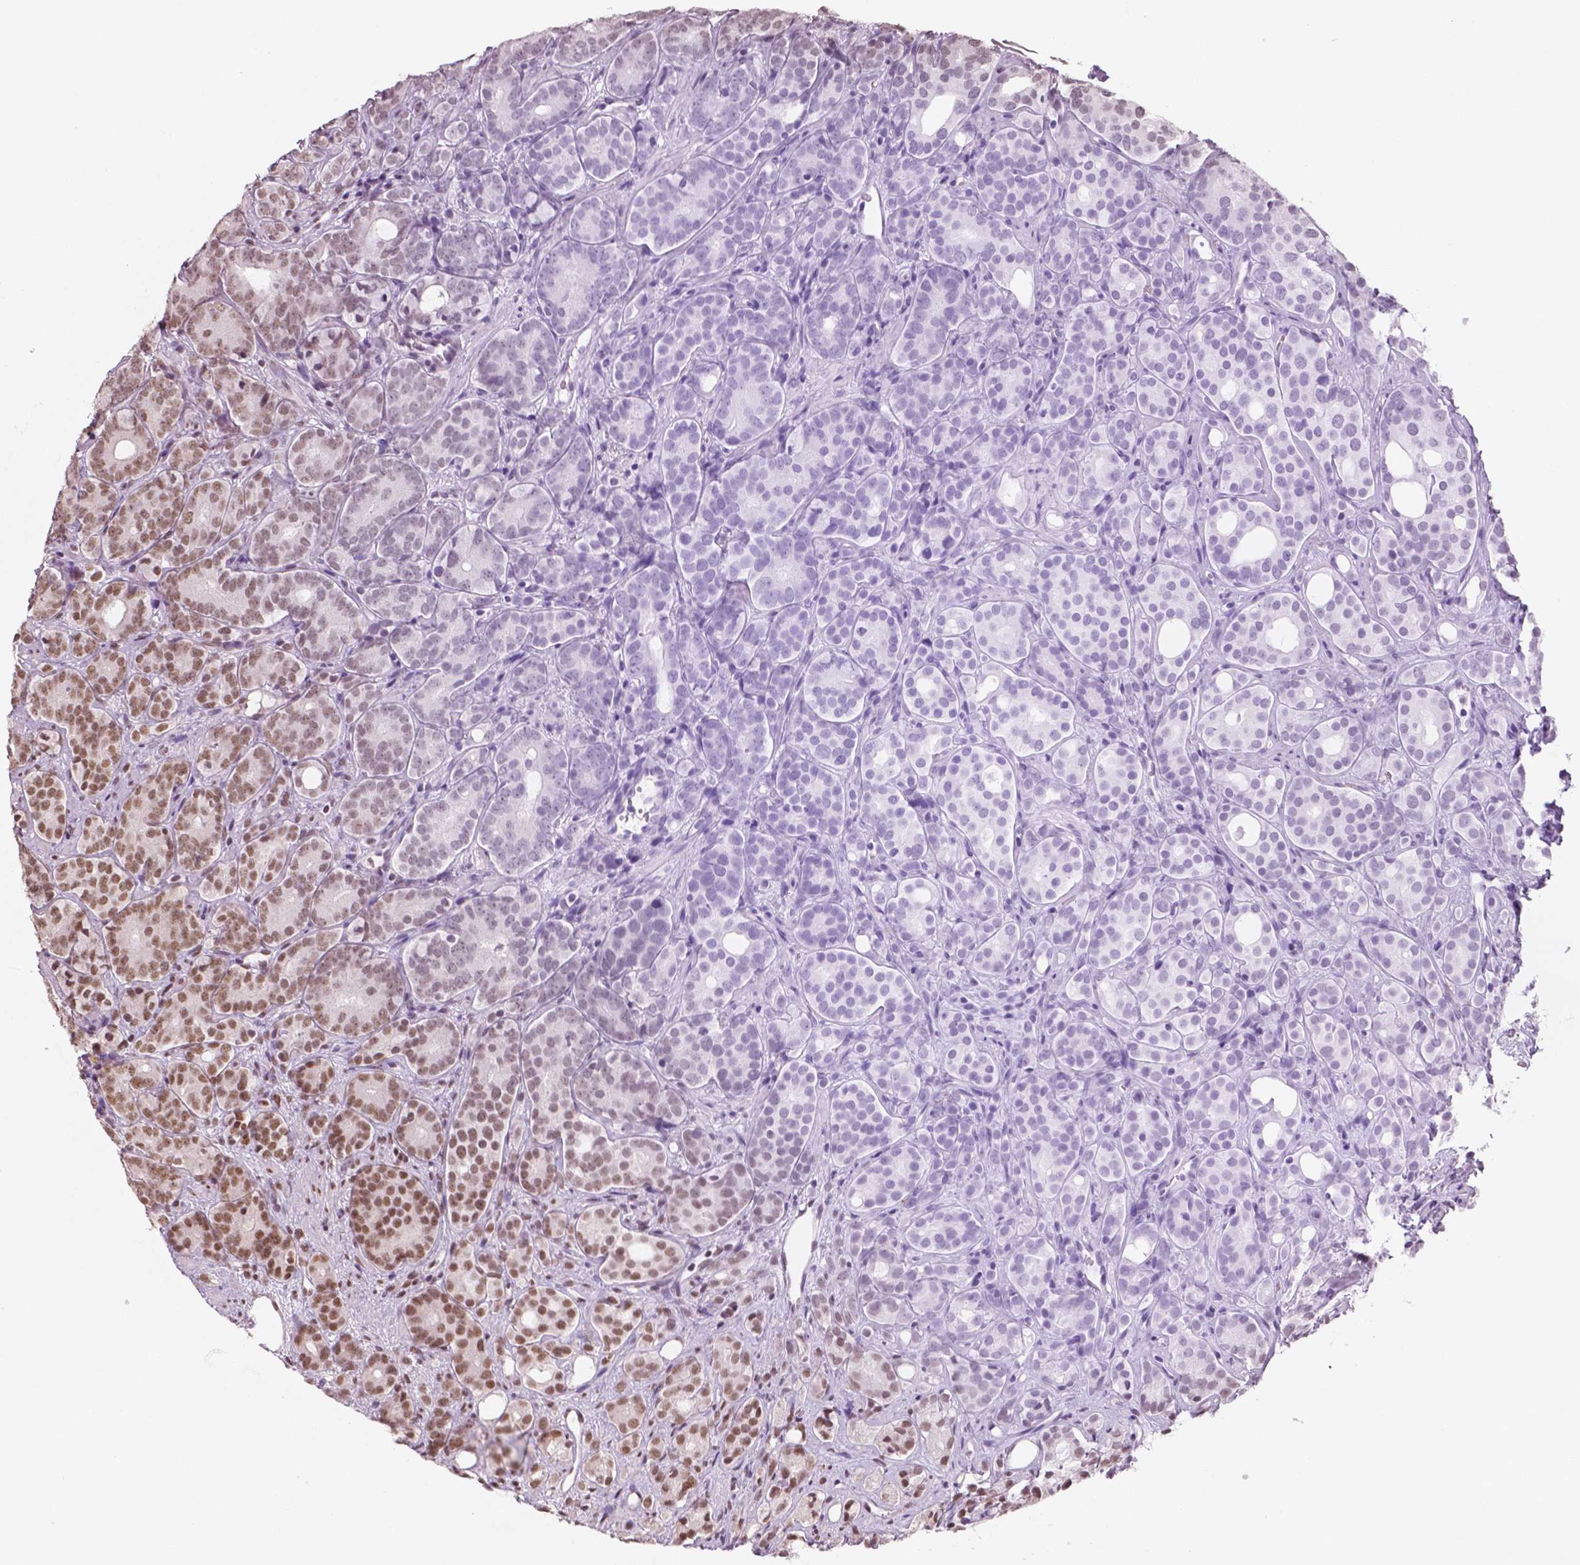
{"staining": {"intensity": "moderate", "quantity": "25%-75%", "location": "nuclear"}, "tissue": "prostate cancer", "cell_type": "Tumor cells", "image_type": "cancer", "snomed": [{"axis": "morphology", "description": "Adenocarcinoma, High grade"}, {"axis": "topography", "description": "Prostate"}], "caption": "Moderate nuclear protein expression is seen in about 25%-75% of tumor cells in high-grade adenocarcinoma (prostate).", "gene": "BRD4", "patient": {"sex": "male", "age": 84}}